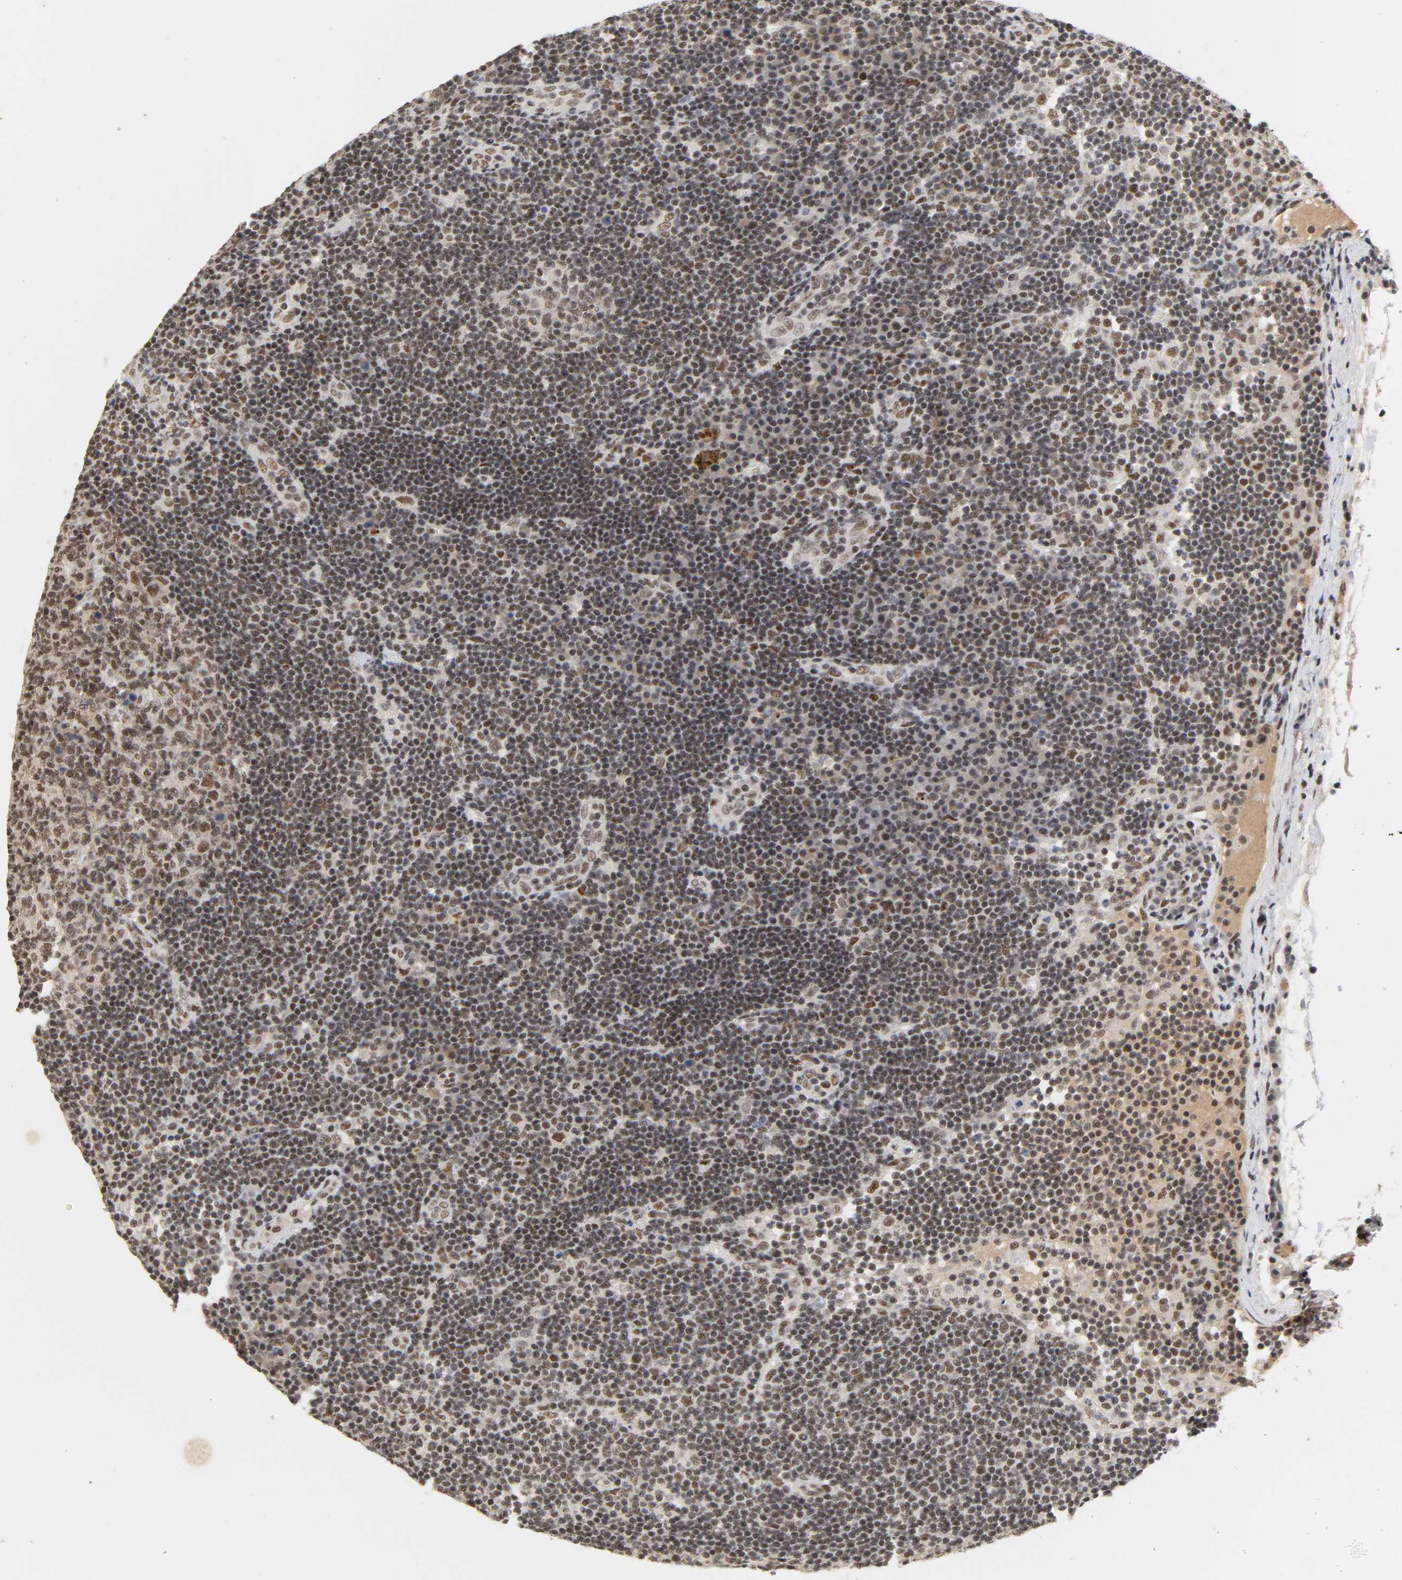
{"staining": {"intensity": "moderate", "quantity": ">75%", "location": "nuclear"}, "tissue": "lymph node", "cell_type": "Germinal center cells", "image_type": "normal", "snomed": [{"axis": "morphology", "description": "Normal tissue, NOS"}, {"axis": "morphology", "description": "Squamous cell carcinoma, metastatic, NOS"}, {"axis": "topography", "description": "Lymph node"}], "caption": "Lymph node stained with DAB IHC demonstrates medium levels of moderate nuclear positivity in about >75% of germinal center cells.", "gene": "NCOA6", "patient": {"sex": "female", "age": 53}}